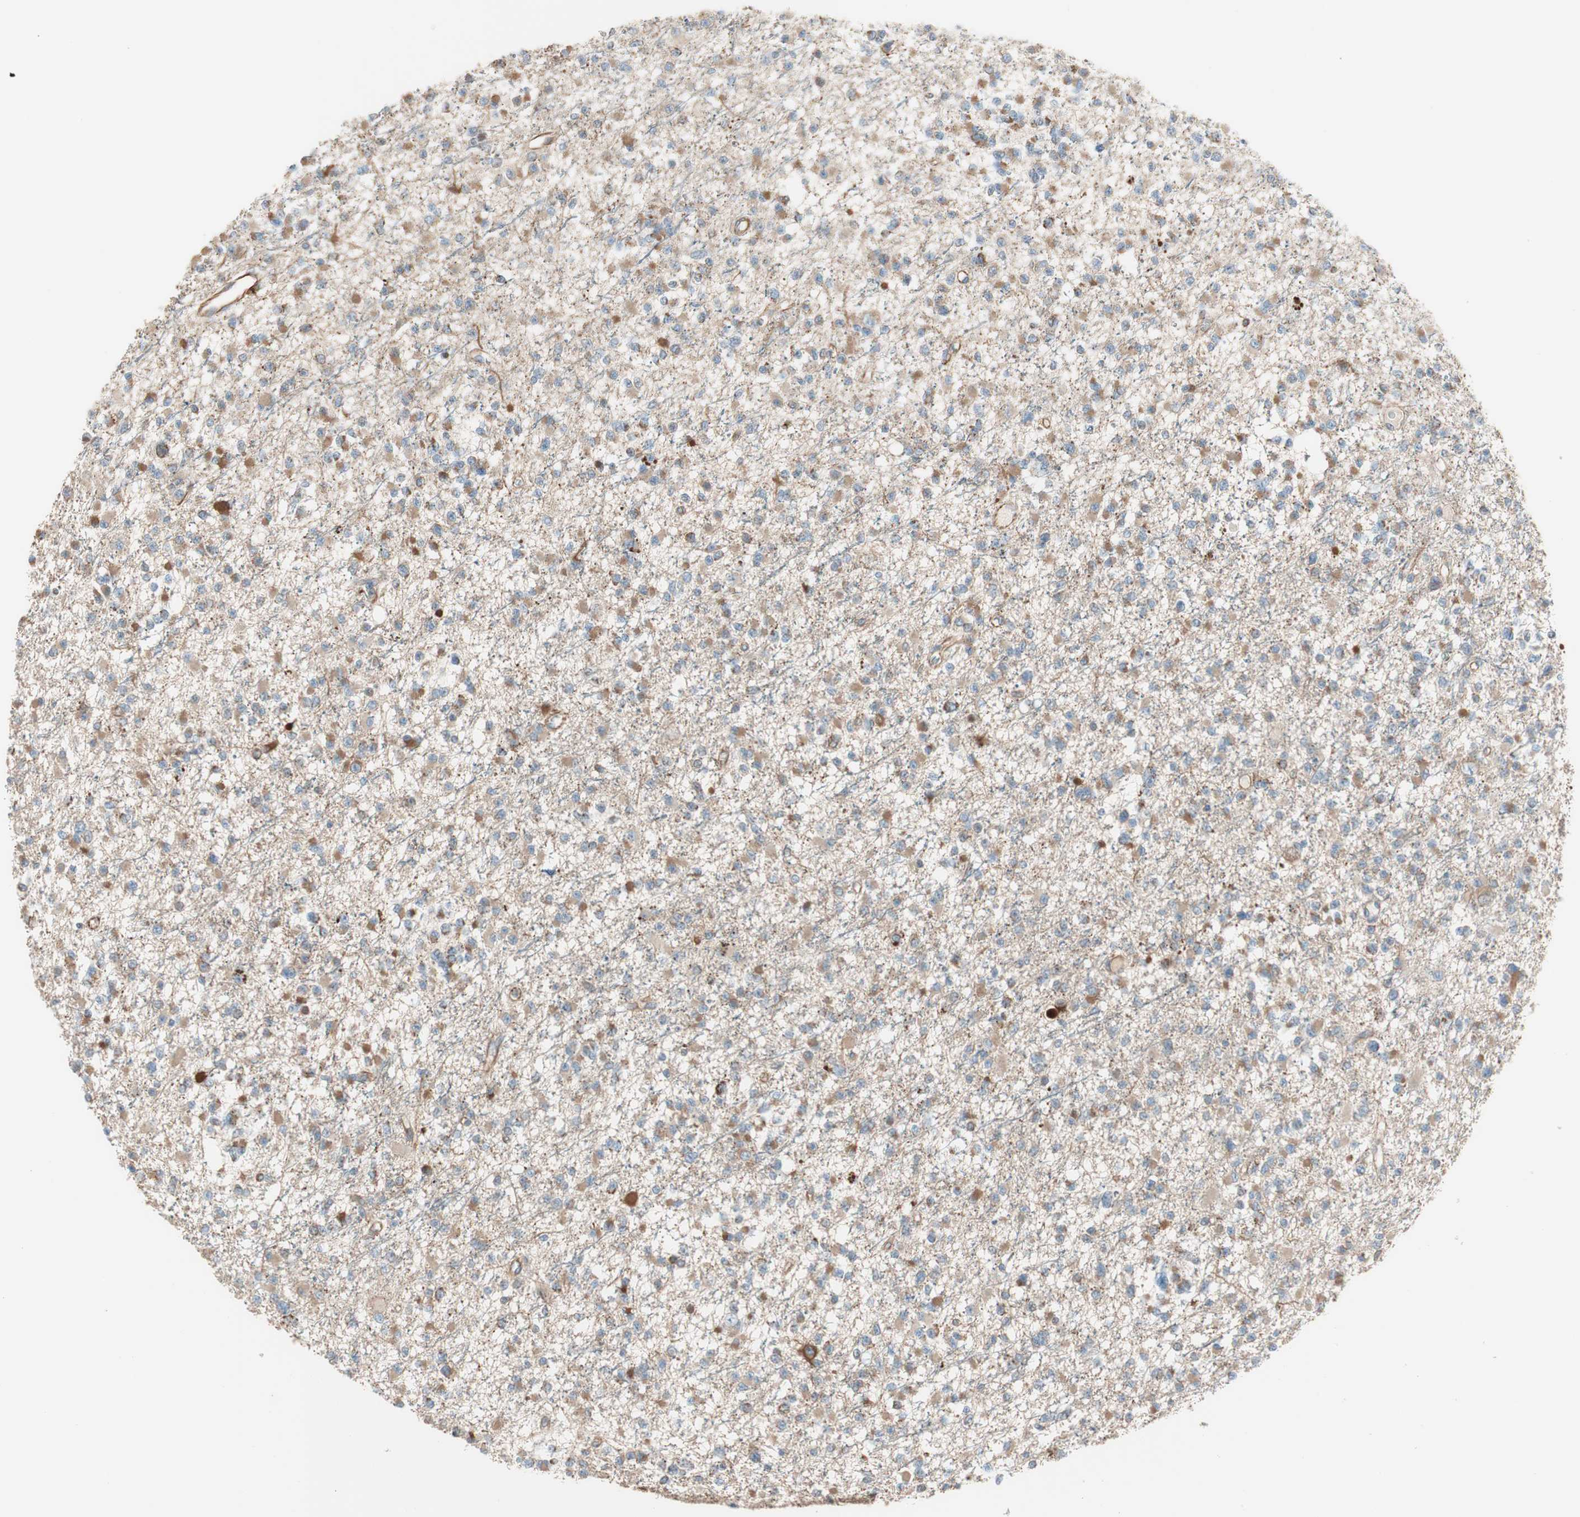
{"staining": {"intensity": "moderate", "quantity": "25%-75%", "location": "cytoplasmic/membranous"}, "tissue": "glioma", "cell_type": "Tumor cells", "image_type": "cancer", "snomed": [{"axis": "morphology", "description": "Glioma, malignant, Low grade"}, {"axis": "topography", "description": "Brain"}], "caption": "Immunohistochemical staining of glioma reveals moderate cytoplasmic/membranous protein staining in about 25%-75% of tumor cells. Ihc stains the protein in brown and the nuclei are stained blue.", "gene": "SRCIN1", "patient": {"sex": "female", "age": 22}}